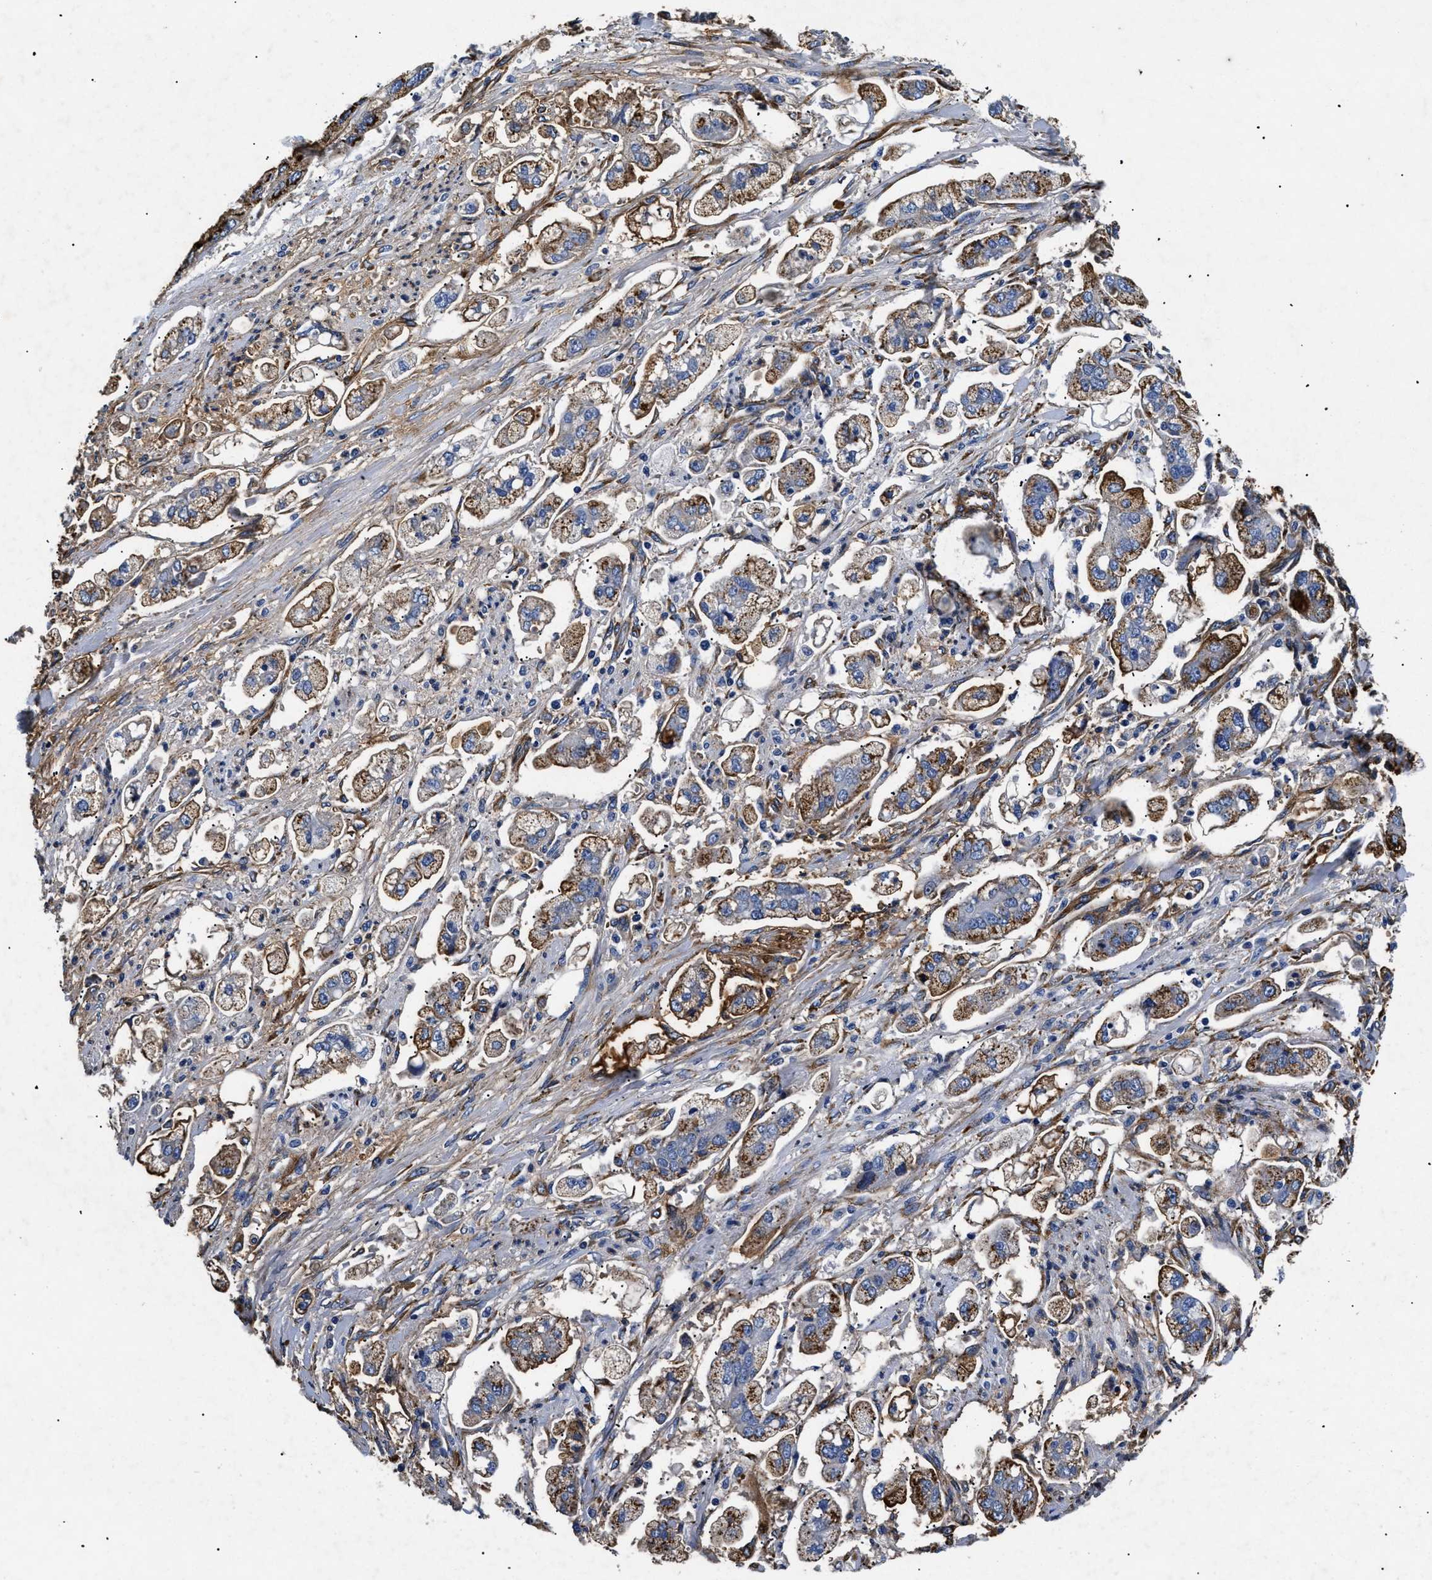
{"staining": {"intensity": "strong", "quantity": "25%-75%", "location": "cytoplasmic/membranous"}, "tissue": "stomach cancer", "cell_type": "Tumor cells", "image_type": "cancer", "snomed": [{"axis": "morphology", "description": "Adenocarcinoma, NOS"}, {"axis": "topography", "description": "Stomach"}], "caption": "The image exhibits a brown stain indicating the presence of a protein in the cytoplasmic/membranous of tumor cells in stomach cancer (adenocarcinoma).", "gene": "LAMA3", "patient": {"sex": "male", "age": 62}}